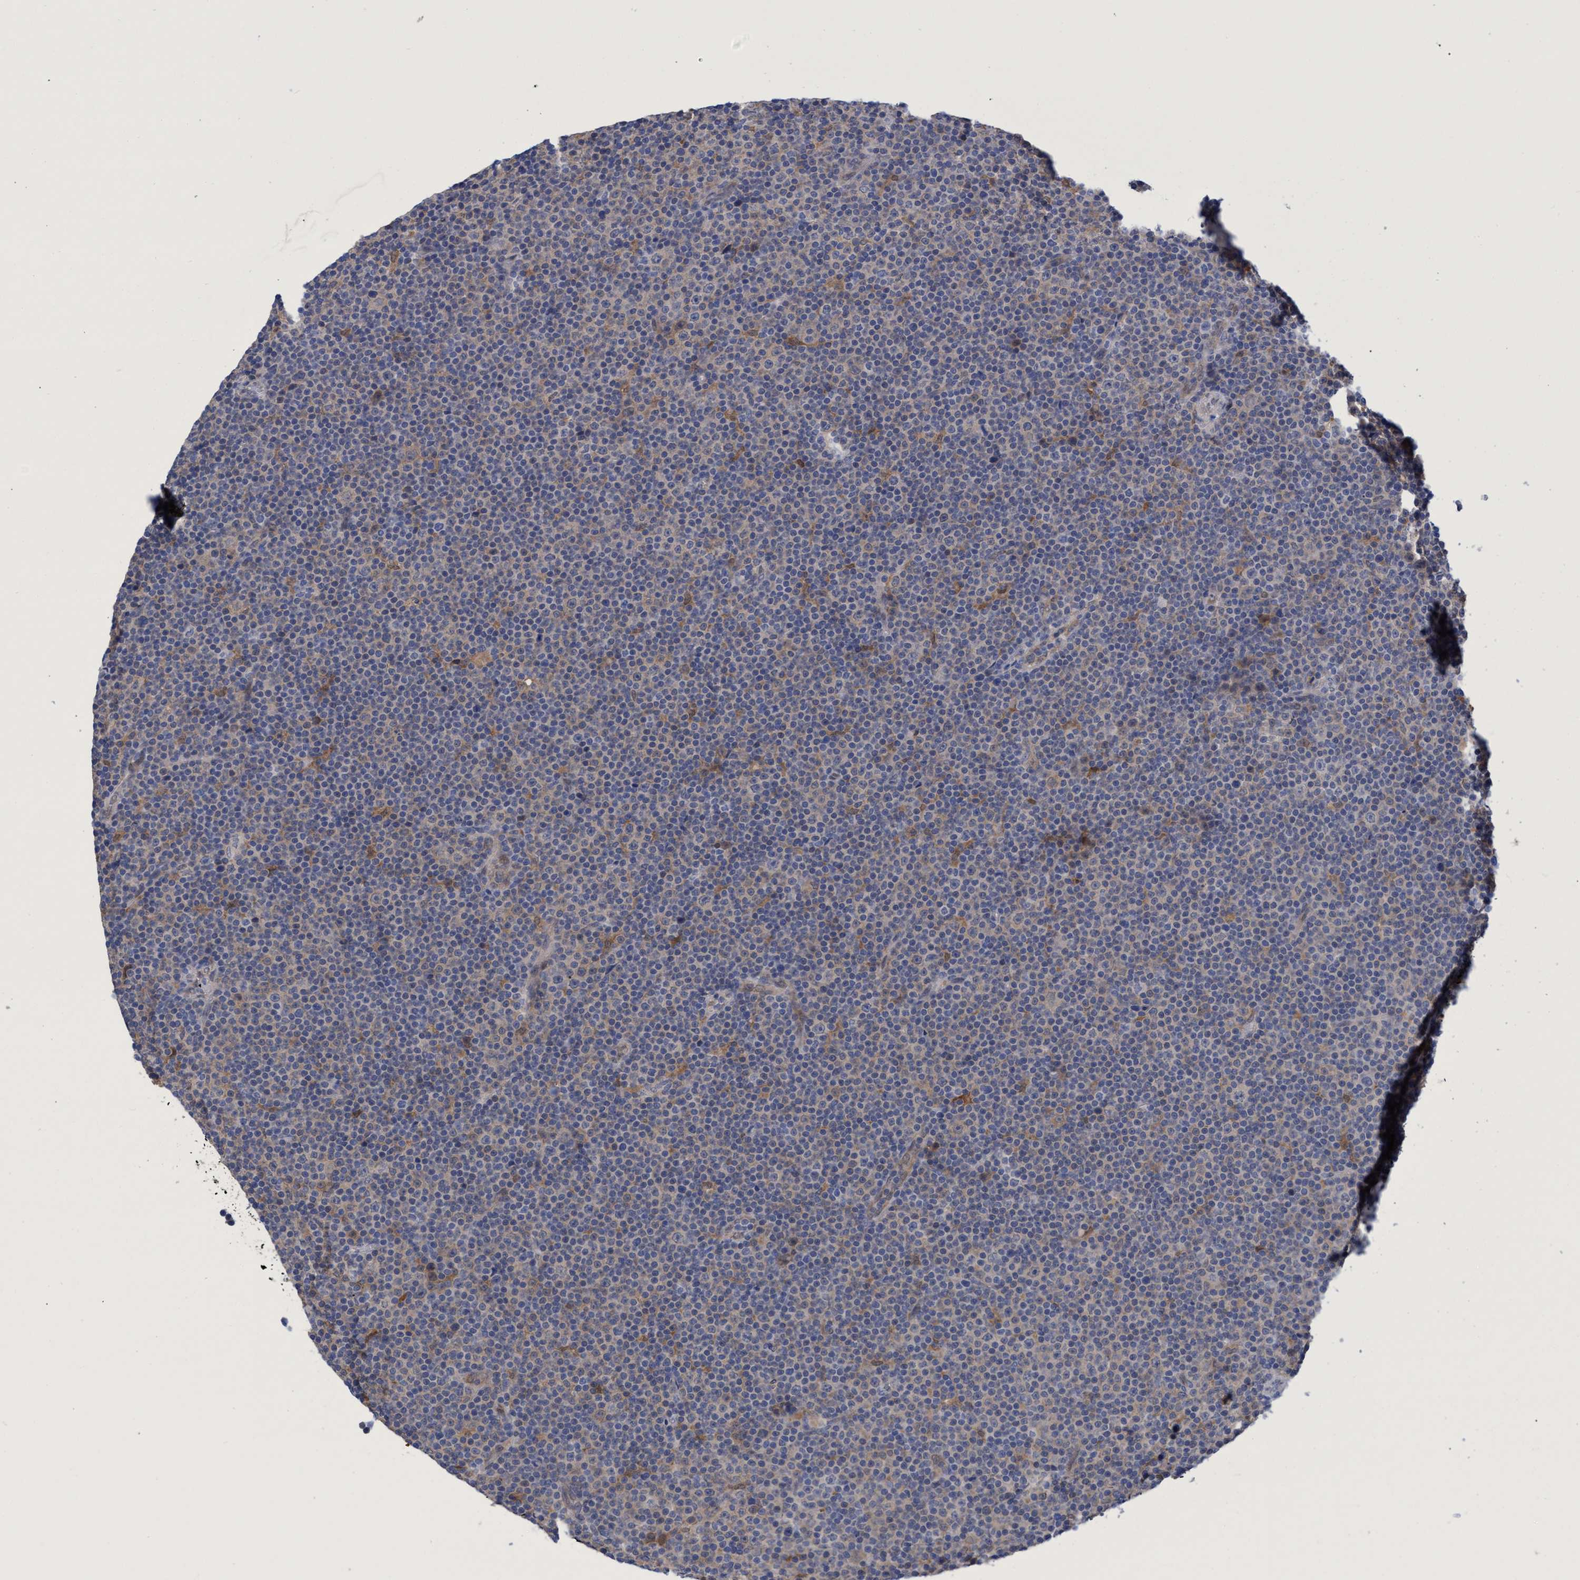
{"staining": {"intensity": "negative", "quantity": "none", "location": "none"}, "tissue": "lymphoma", "cell_type": "Tumor cells", "image_type": "cancer", "snomed": [{"axis": "morphology", "description": "Malignant lymphoma, non-Hodgkin's type, Low grade"}, {"axis": "topography", "description": "Lymph node"}], "caption": "DAB (3,3'-diaminobenzidine) immunohistochemical staining of human malignant lymphoma, non-Hodgkin's type (low-grade) demonstrates no significant positivity in tumor cells.", "gene": "PNPO", "patient": {"sex": "female", "age": 67}}